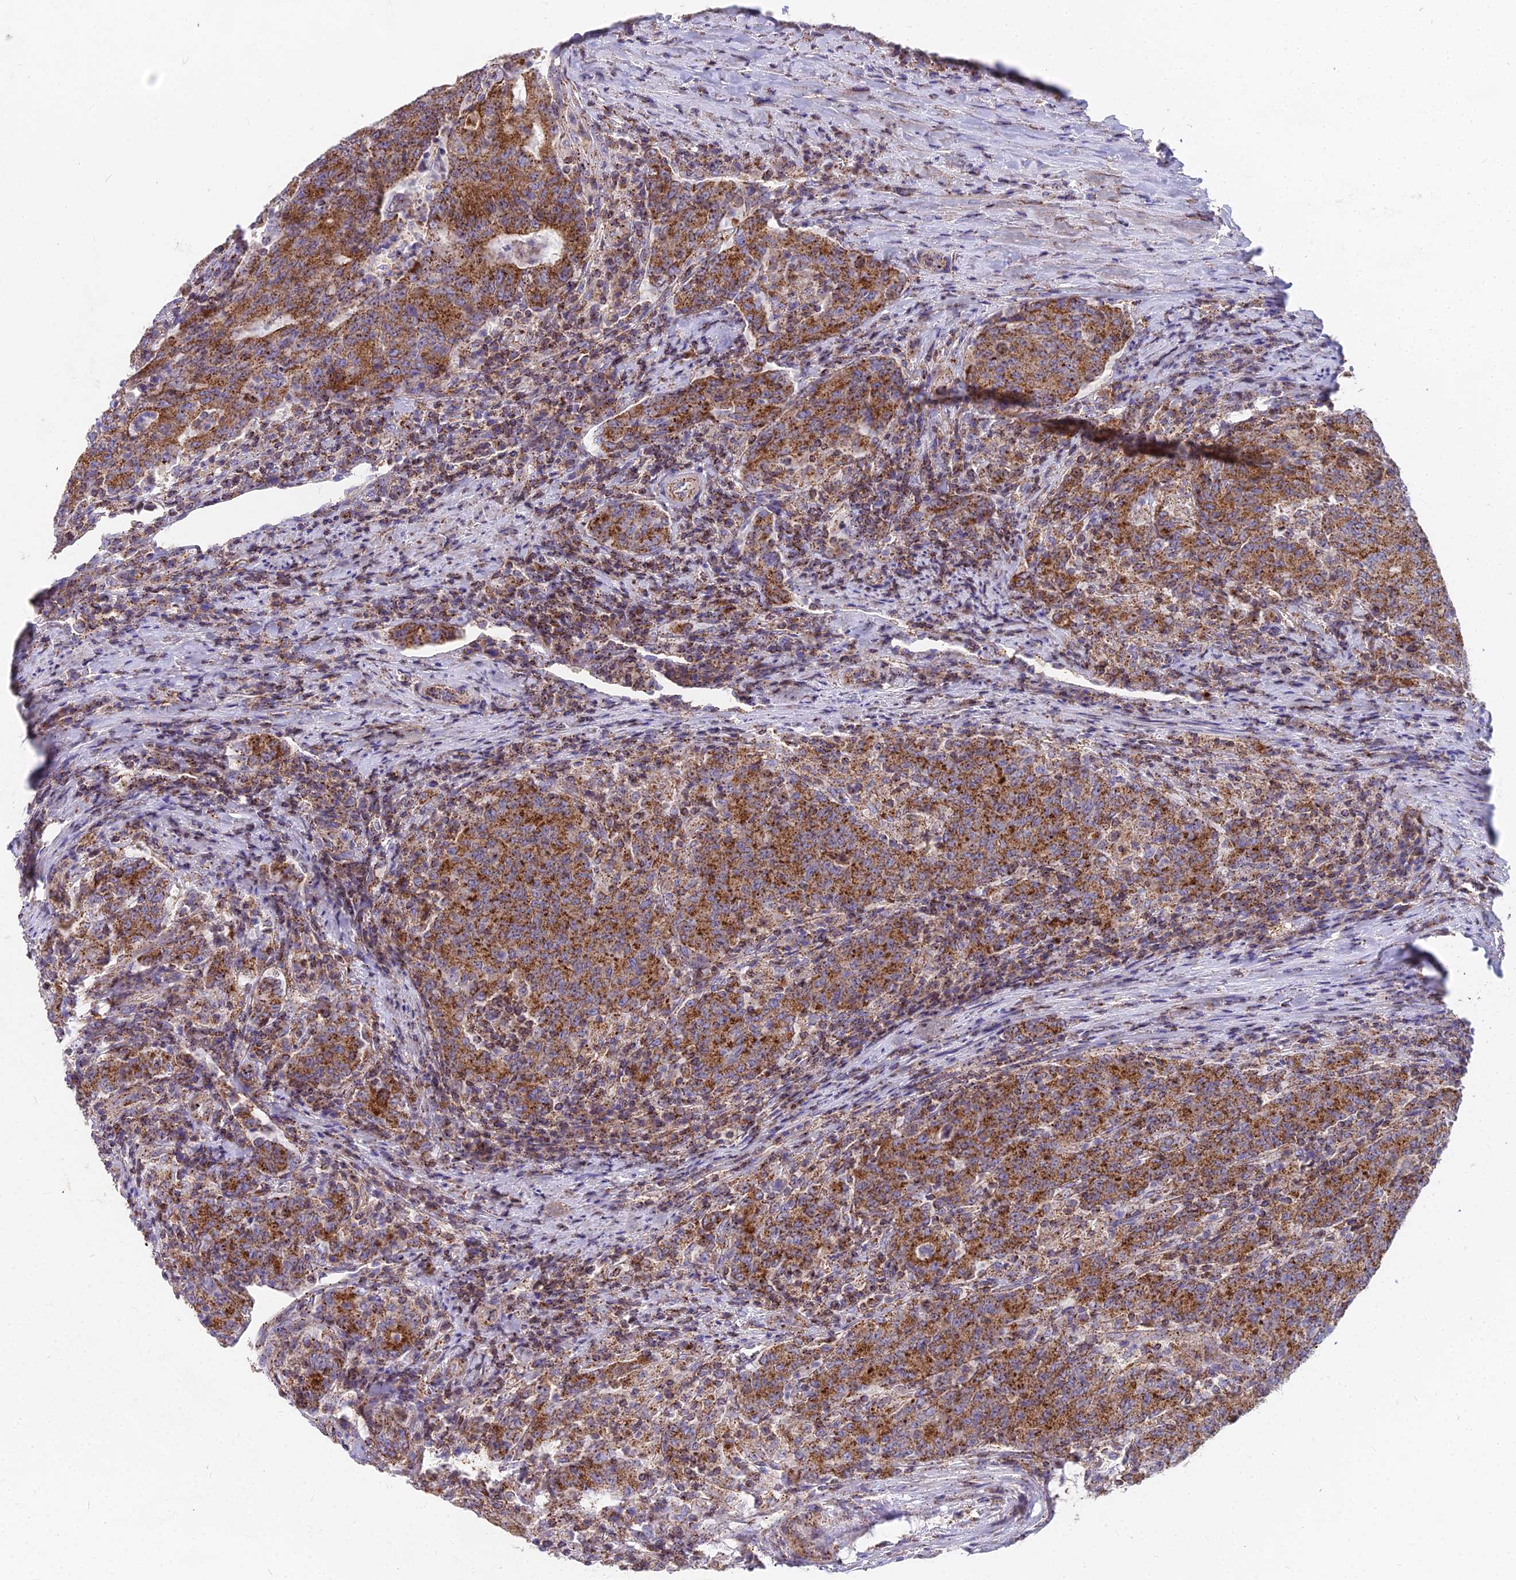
{"staining": {"intensity": "moderate", "quantity": ">75%", "location": "cytoplasmic/membranous"}, "tissue": "colorectal cancer", "cell_type": "Tumor cells", "image_type": "cancer", "snomed": [{"axis": "morphology", "description": "Adenocarcinoma, NOS"}, {"axis": "topography", "description": "Colon"}], "caption": "Colorectal cancer stained for a protein shows moderate cytoplasmic/membranous positivity in tumor cells.", "gene": "FRMPD1", "patient": {"sex": "female", "age": 75}}